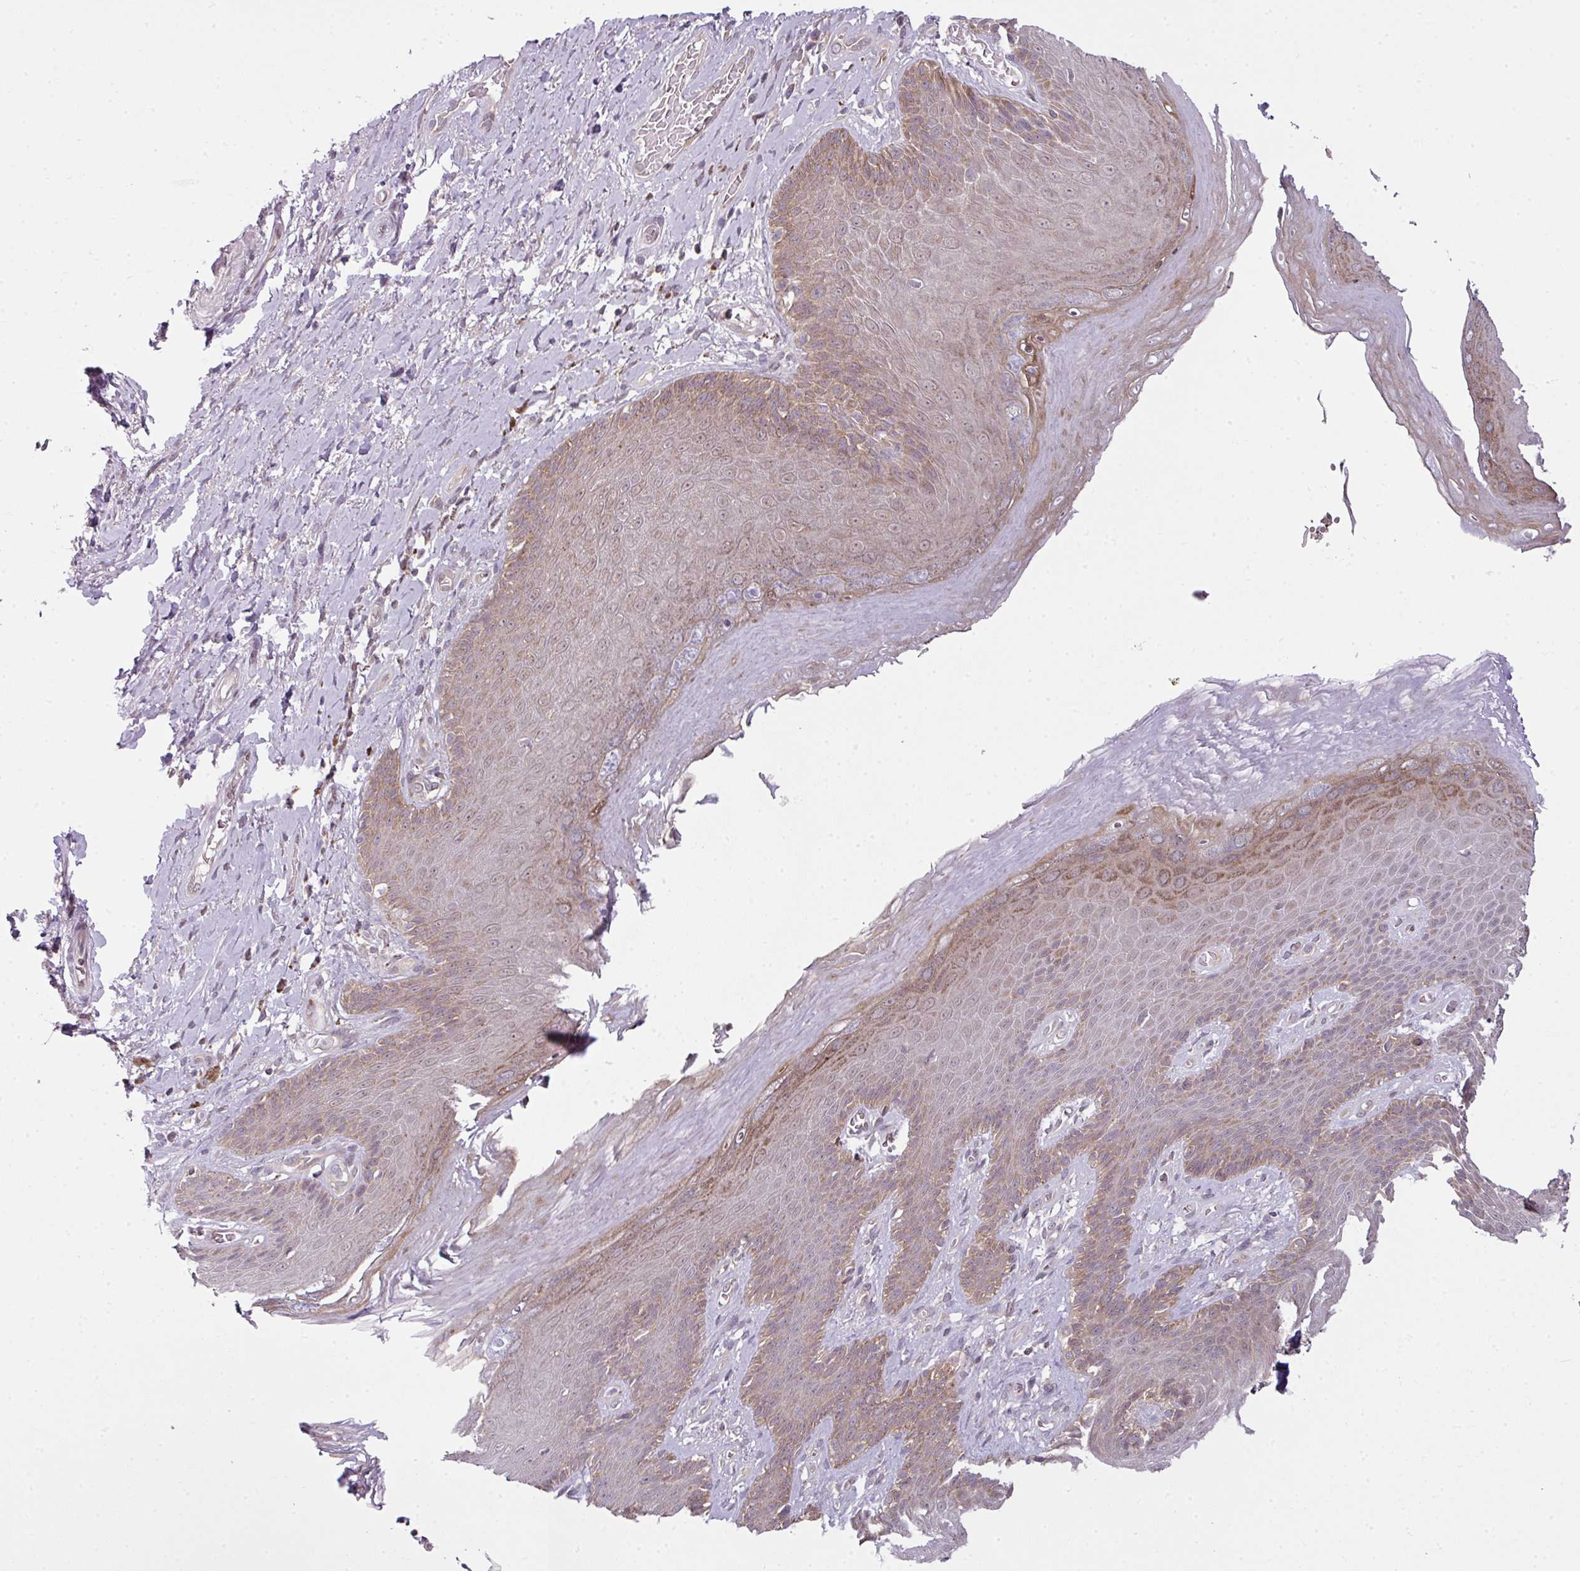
{"staining": {"intensity": "moderate", "quantity": "25%-75%", "location": "cytoplasmic/membranous,nuclear"}, "tissue": "skin", "cell_type": "Epidermal cells", "image_type": "normal", "snomed": [{"axis": "morphology", "description": "Normal tissue, NOS"}, {"axis": "topography", "description": "Anal"}, {"axis": "topography", "description": "Peripheral nerve tissue"}], "caption": "The image reveals immunohistochemical staining of normal skin. There is moderate cytoplasmic/membranous,nuclear staining is appreciated in approximately 25%-75% of epidermal cells.", "gene": "DERPC", "patient": {"sex": "male", "age": 53}}